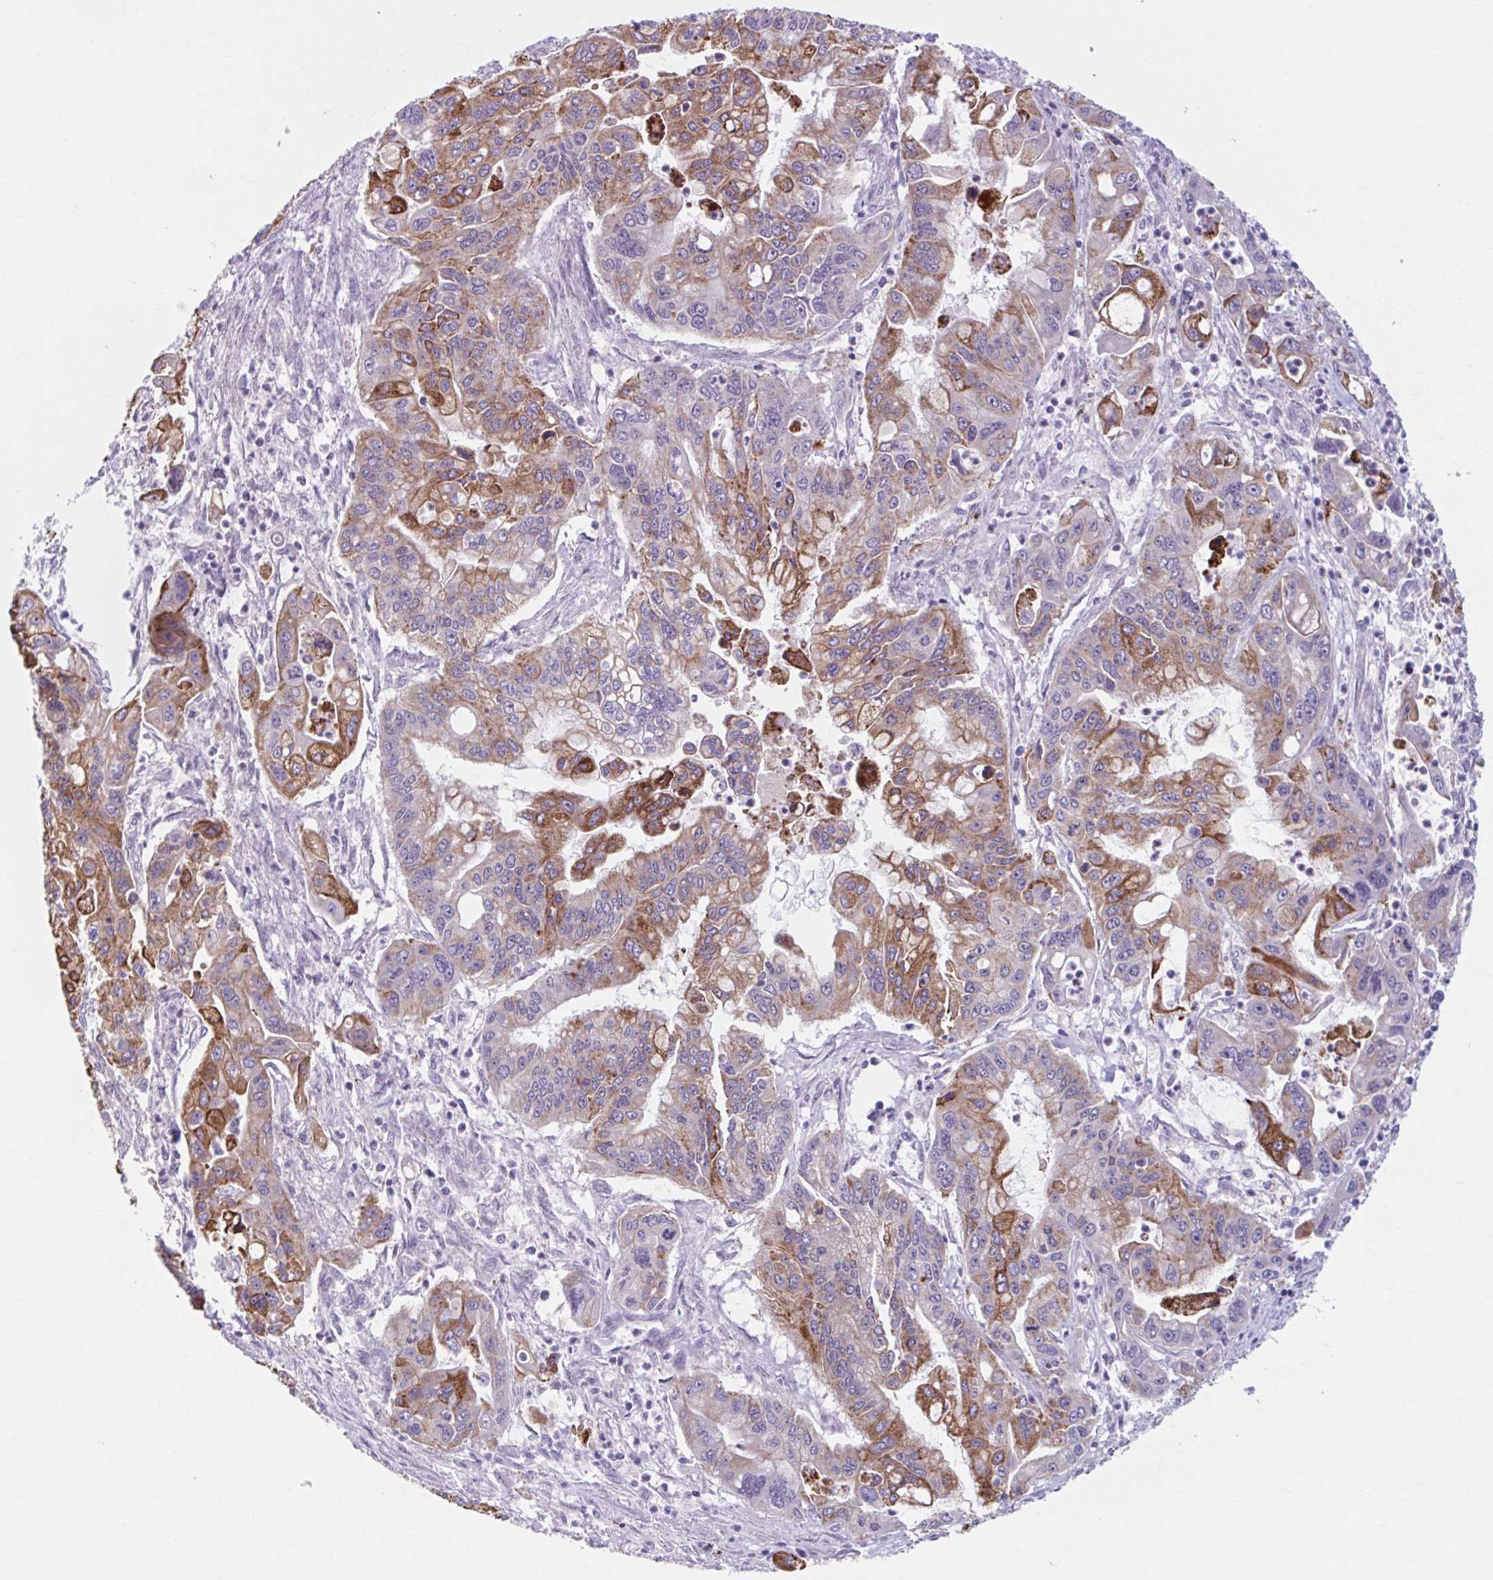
{"staining": {"intensity": "moderate", "quantity": "25%-75%", "location": "cytoplasmic/membranous"}, "tissue": "pancreatic cancer", "cell_type": "Tumor cells", "image_type": "cancer", "snomed": [{"axis": "morphology", "description": "Adenocarcinoma, NOS"}, {"axis": "topography", "description": "Pancreas"}], "caption": "Immunohistochemical staining of pancreatic adenocarcinoma exhibits moderate cytoplasmic/membranous protein staining in about 25%-75% of tumor cells.", "gene": "ADAT3", "patient": {"sex": "male", "age": 62}}